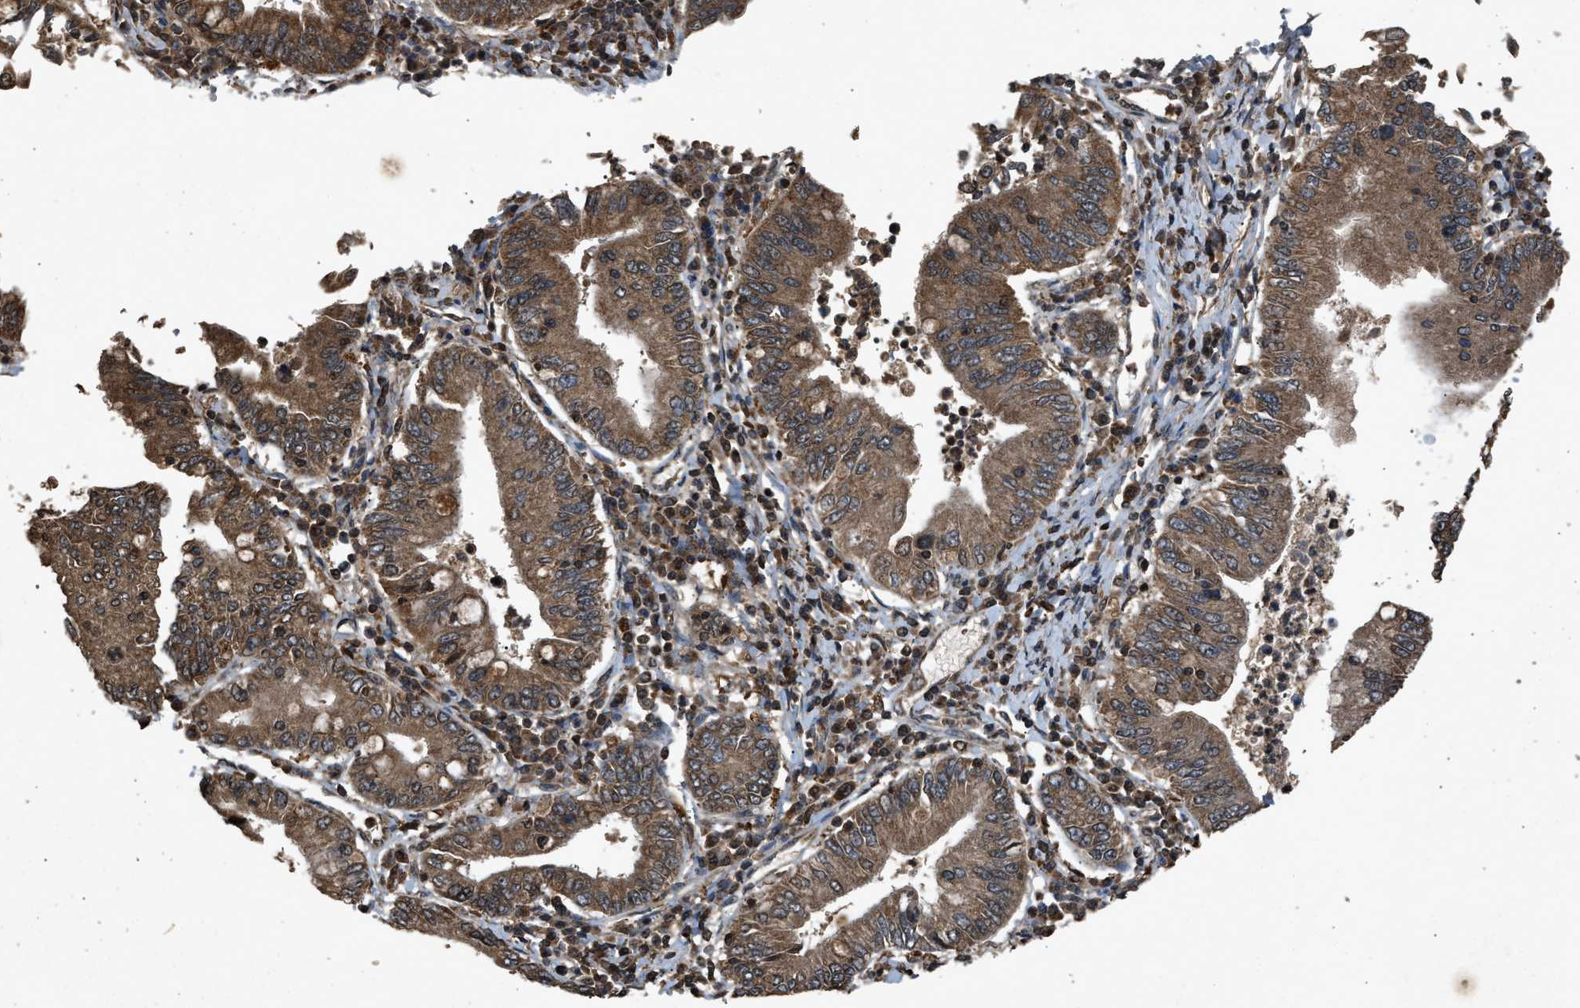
{"staining": {"intensity": "moderate", "quantity": ">75%", "location": "cytoplasmic/membranous"}, "tissue": "stomach cancer", "cell_type": "Tumor cells", "image_type": "cancer", "snomed": [{"axis": "morphology", "description": "Normal tissue, NOS"}, {"axis": "morphology", "description": "Adenocarcinoma, NOS"}, {"axis": "topography", "description": "Esophagus"}, {"axis": "topography", "description": "Stomach, upper"}, {"axis": "topography", "description": "Peripheral nerve tissue"}], "caption": "About >75% of tumor cells in stomach cancer (adenocarcinoma) demonstrate moderate cytoplasmic/membranous protein expression as visualized by brown immunohistochemical staining.", "gene": "OAS1", "patient": {"sex": "male", "age": 62}}